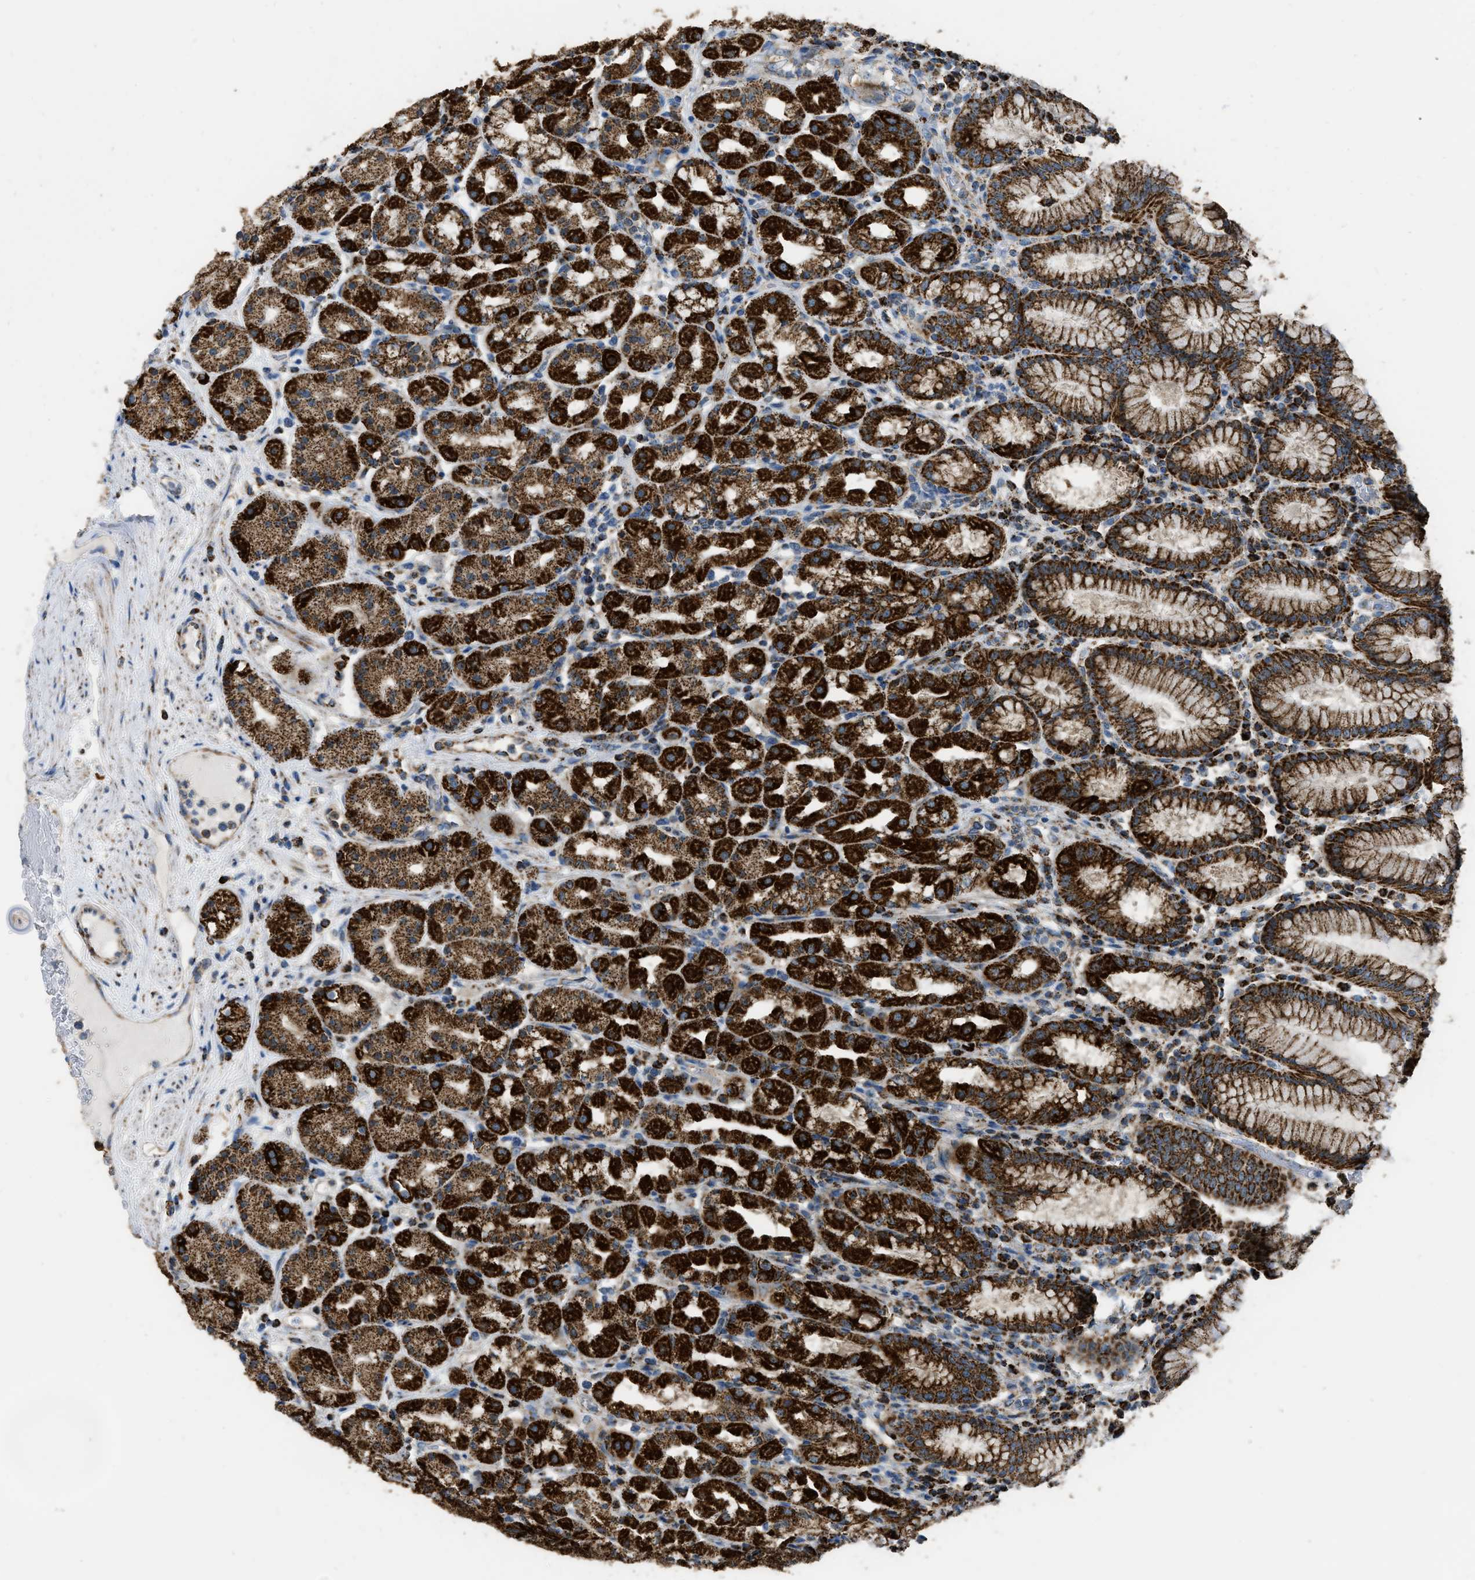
{"staining": {"intensity": "strong", "quantity": ">75%", "location": "cytoplasmic/membranous"}, "tissue": "stomach", "cell_type": "Glandular cells", "image_type": "normal", "snomed": [{"axis": "morphology", "description": "Normal tissue, NOS"}, {"axis": "topography", "description": "Stomach"}, {"axis": "topography", "description": "Stomach, lower"}], "caption": "Protein staining shows strong cytoplasmic/membranous positivity in approximately >75% of glandular cells in normal stomach. (Stains: DAB (3,3'-diaminobenzidine) in brown, nuclei in blue, Microscopy: brightfield microscopy at high magnification).", "gene": "ETFB", "patient": {"sex": "female", "age": 56}}